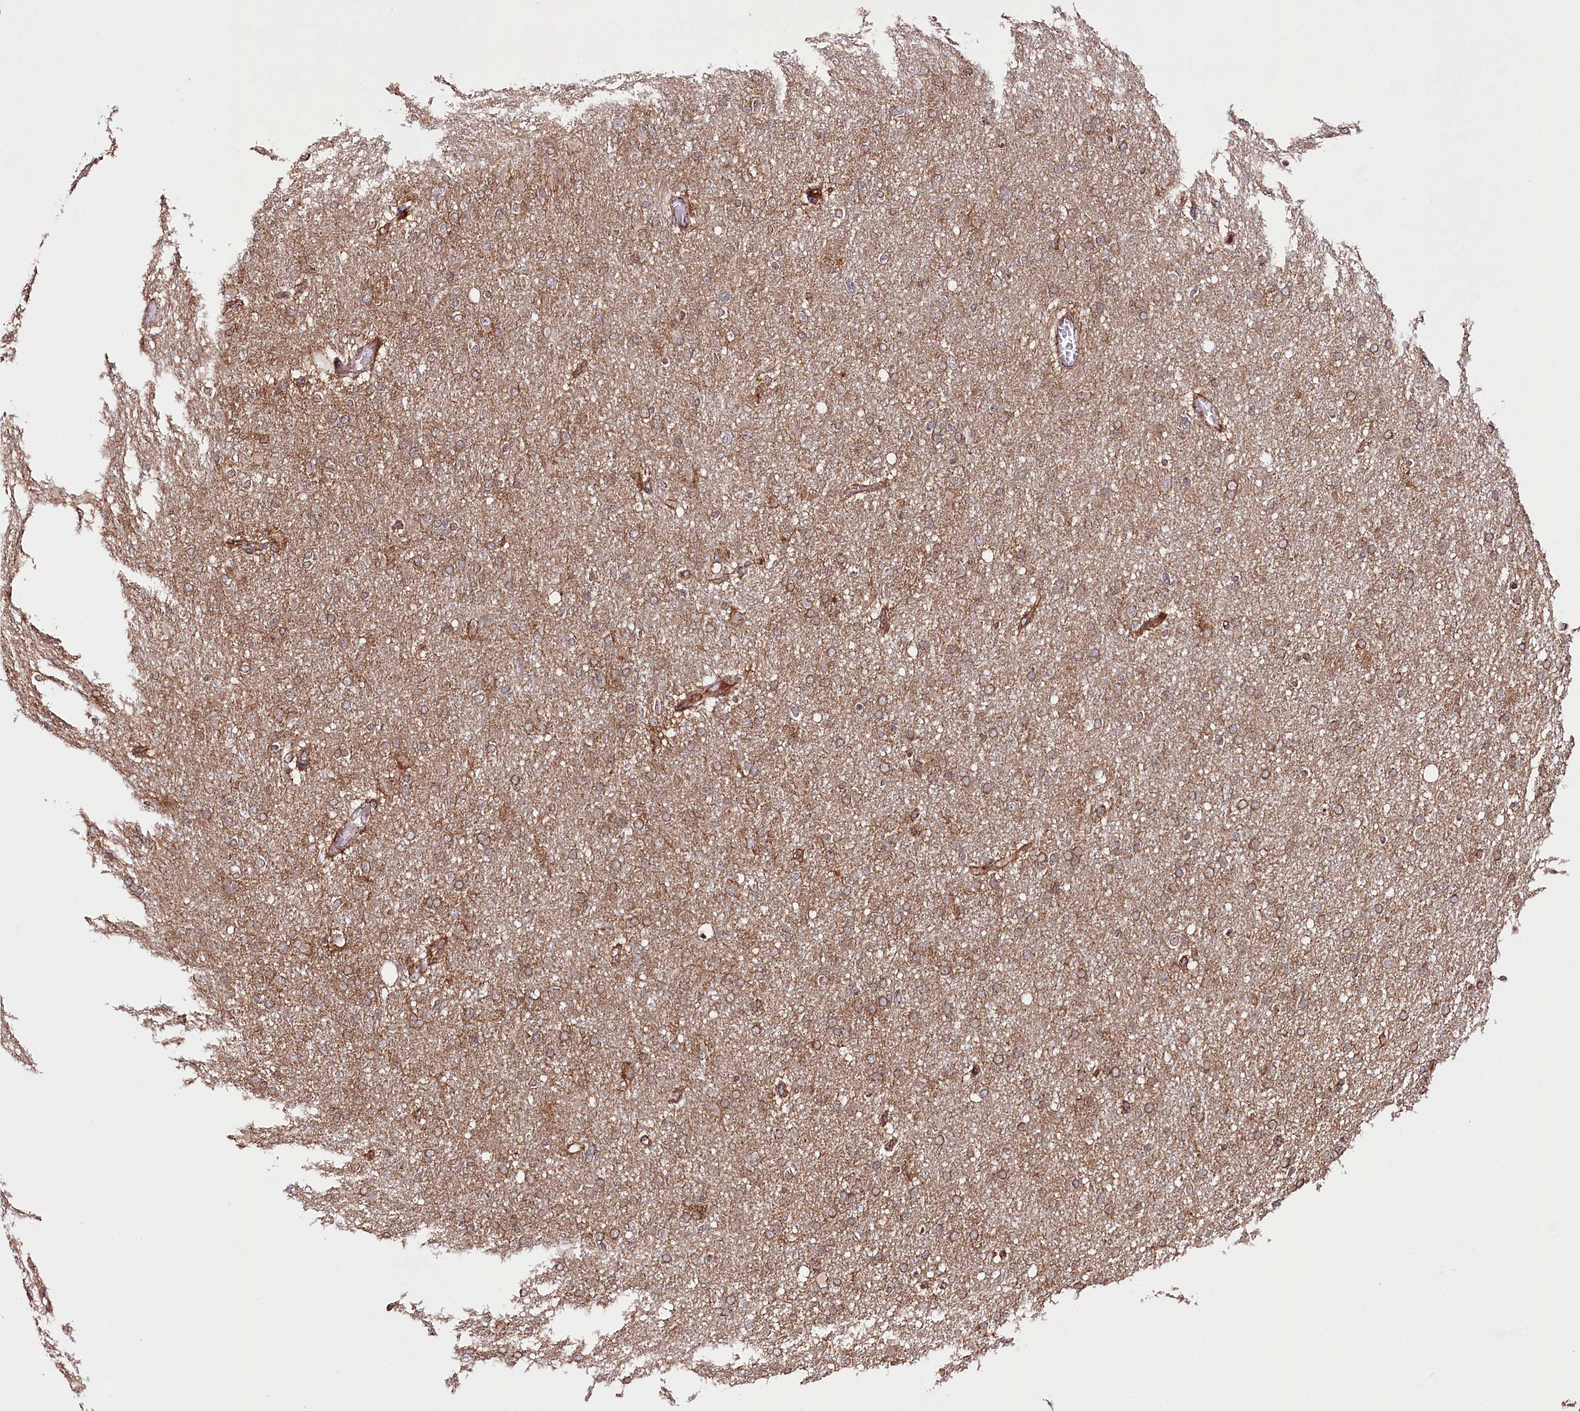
{"staining": {"intensity": "moderate", "quantity": "25%-75%", "location": "cytoplasmic/membranous"}, "tissue": "glioma", "cell_type": "Tumor cells", "image_type": "cancer", "snomed": [{"axis": "morphology", "description": "Glioma, malignant, High grade"}, {"axis": "topography", "description": "Cerebral cortex"}], "caption": "Tumor cells demonstrate medium levels of moderate cytoplasmic/membranous positivity in approximately 25%-75% of cells in high-grade glioma (malignant).", "gene": "DHX29", "patient": {"sex": "female", "age": 36}}